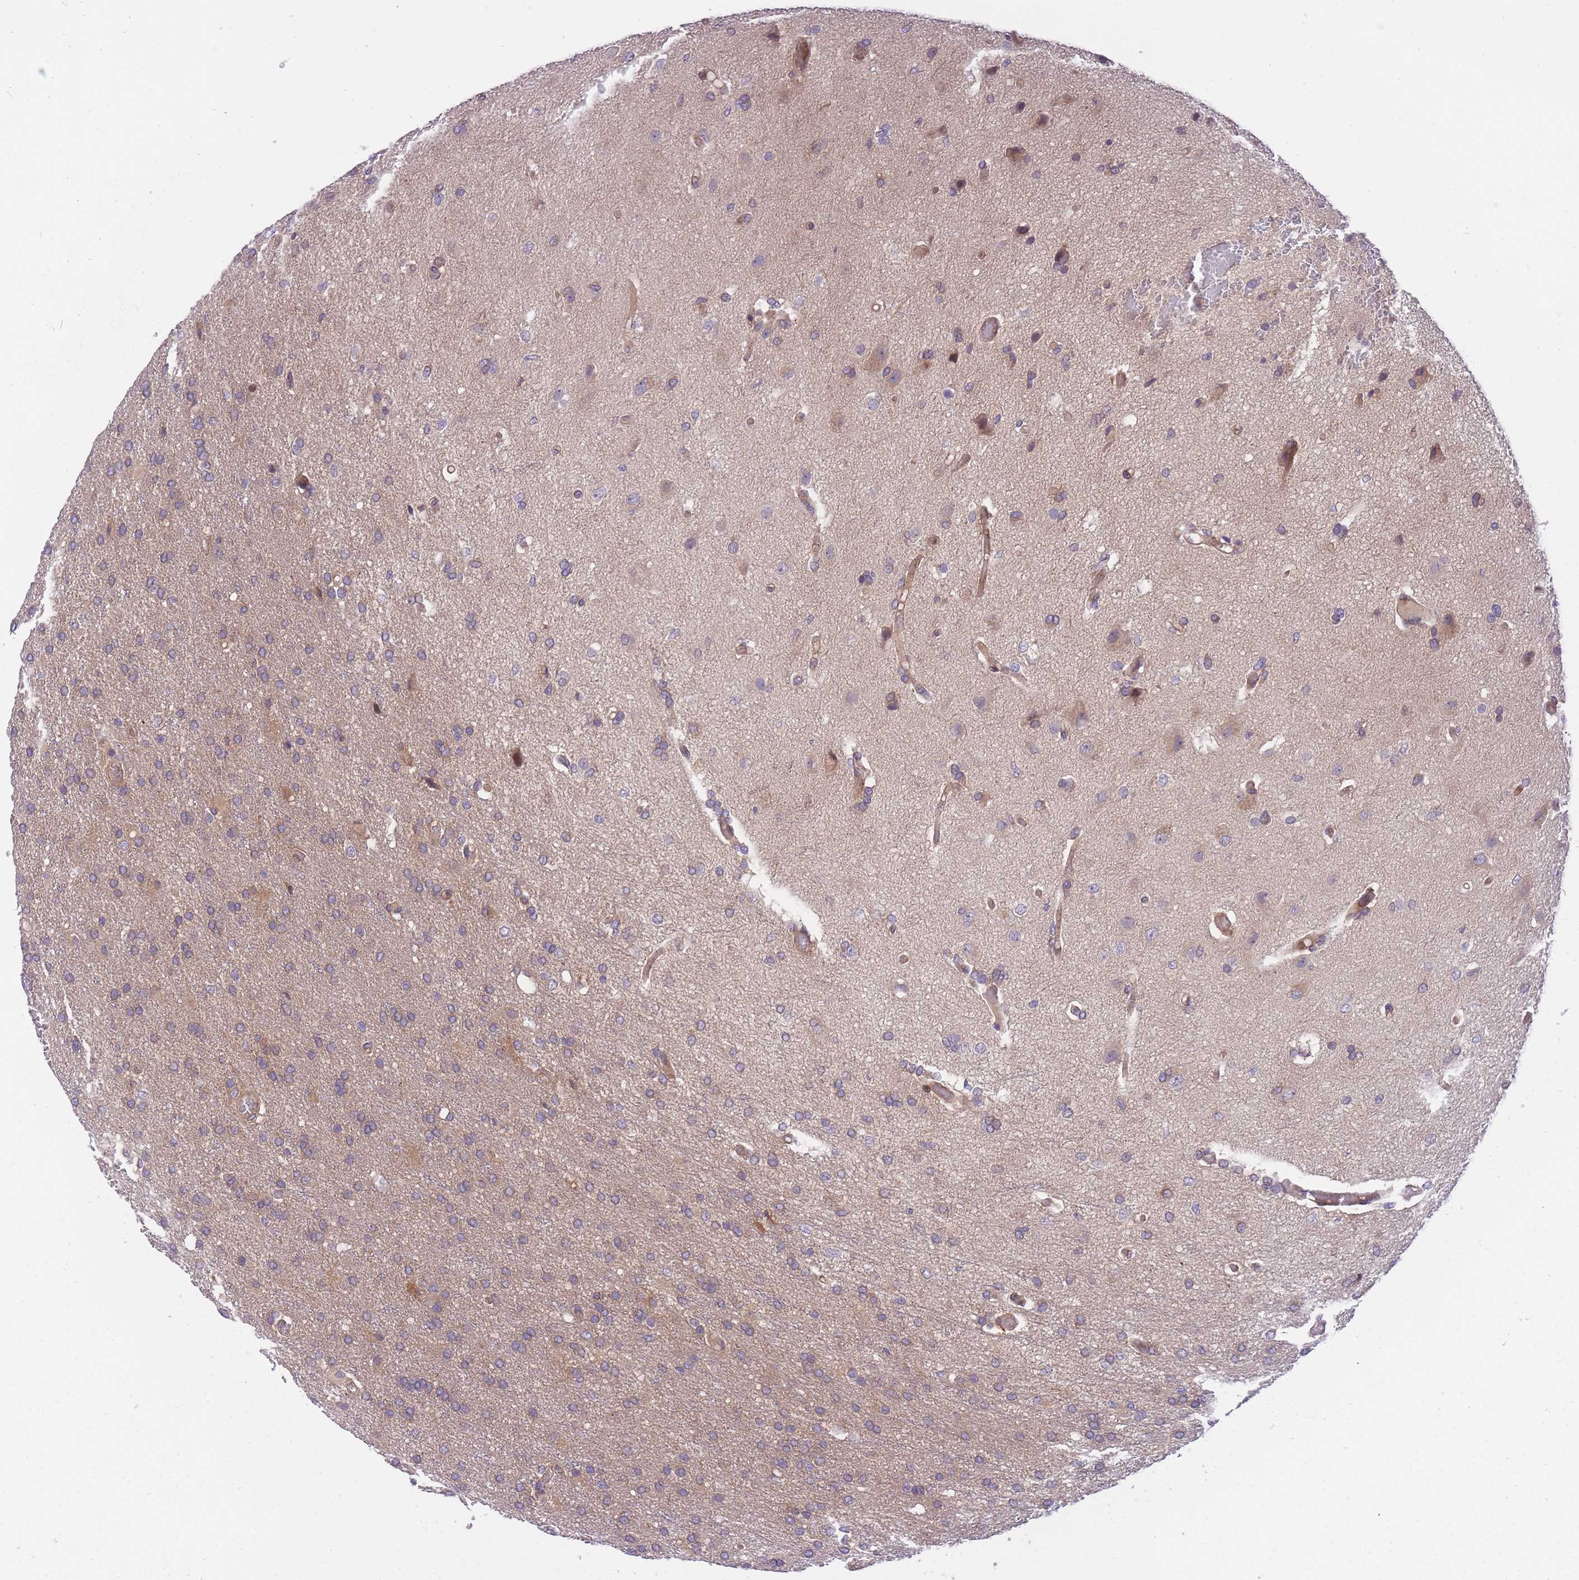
{"staining": {"intensity": "strong", "quantity": "<25%", "location": "cytoplasmic/membranous"}, "tissue": "glioma", "cell_type": "Tumor cells", "image_type": "cancer", "snomed": [{"axis": "morphology", "description": "Glioma, malignant, High grade"}, {"axis": "topography", "description": "Brain"}], "caption": "This image displays malignant high-grade glioma stained with immunohistochemistry (IHC) to label a protein in brown. The cytoplasmic/membranous of tumor cells show strong positivity for the protein. Nuclei are counter-stained blue.", "gene": "CRYGN", "patient": {"sex": "female", "age": 74}}